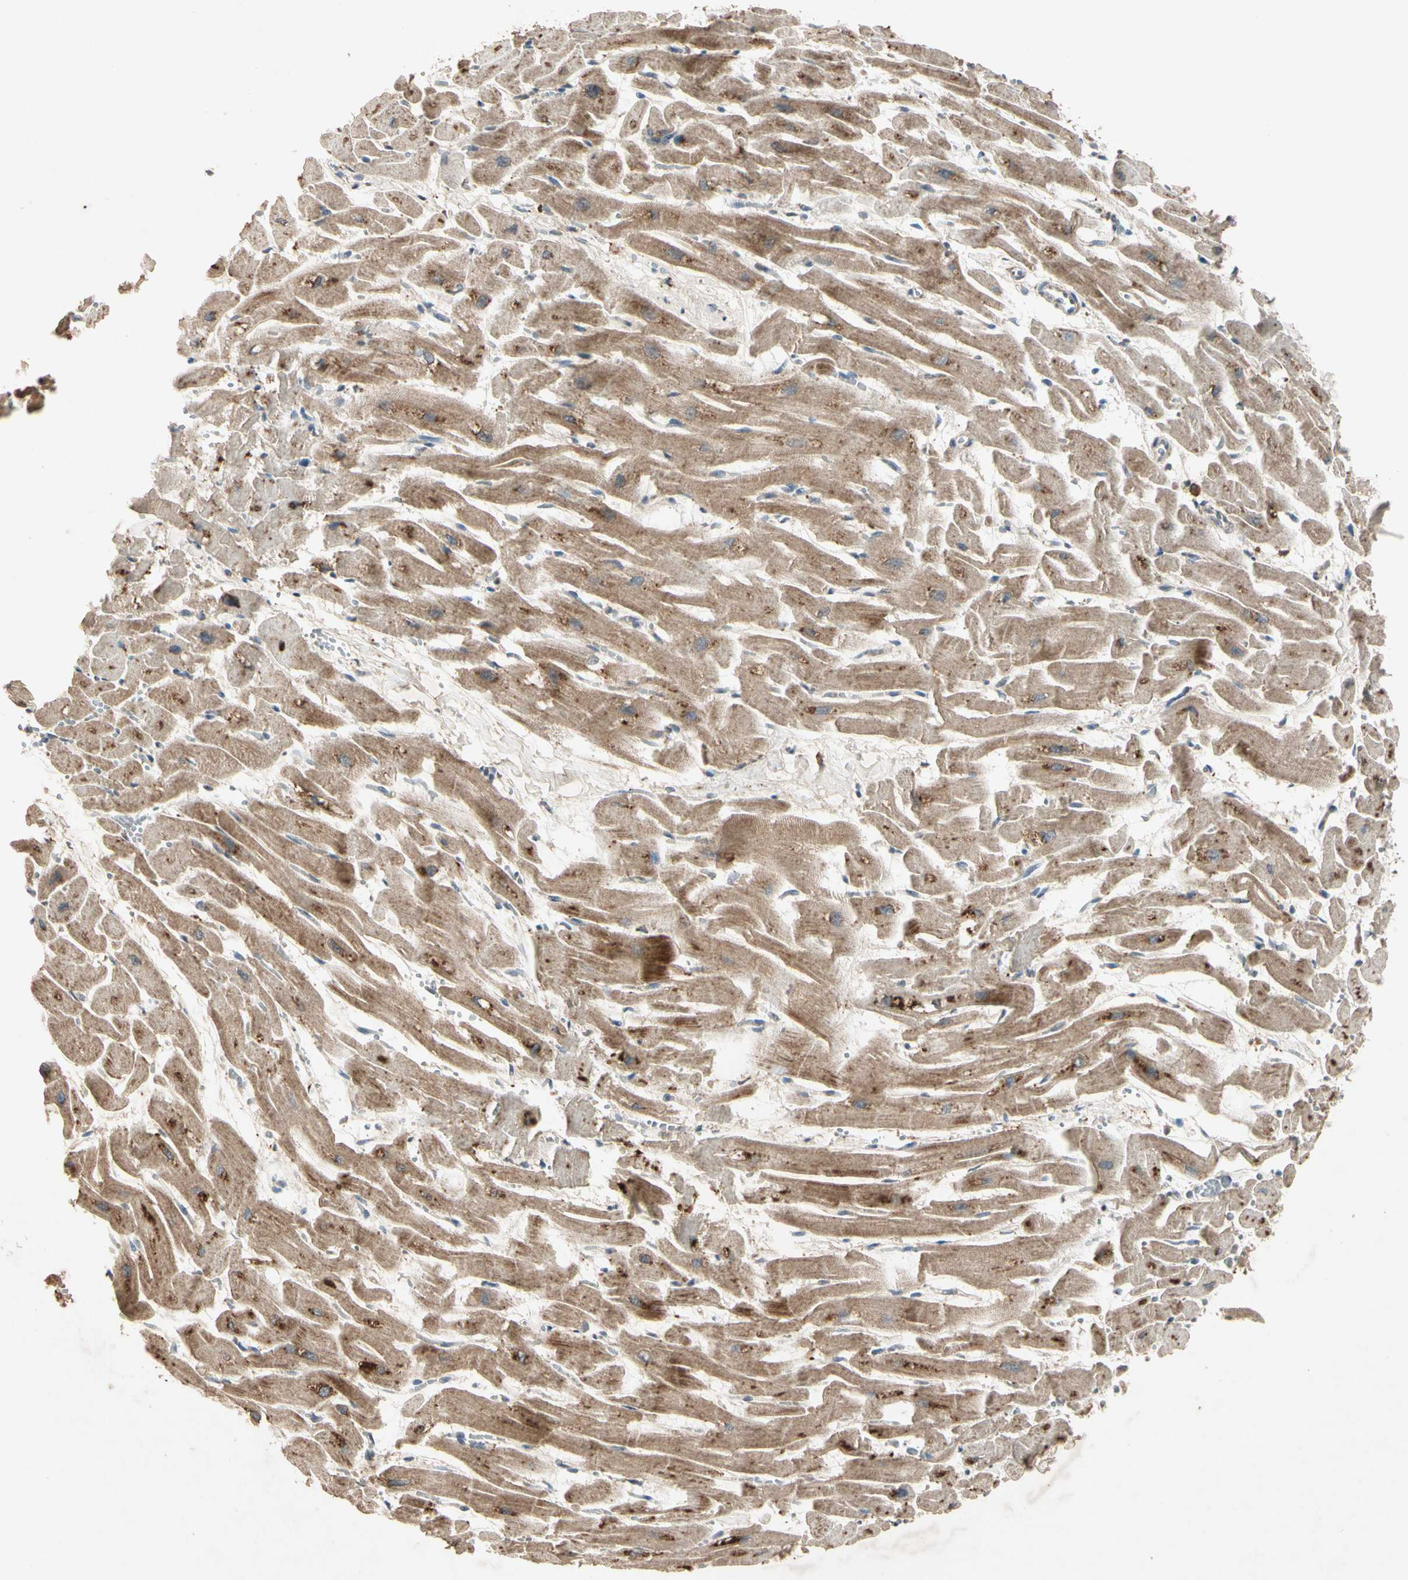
{"staining": {"intensity": "moderate", "quantity": ">75%", "location": "cytoplasmic/membranous"}, "tissue": "heart muscle", "cell_type": "Cardiomyocytes", "image_type": "normal", "snomed": [{"axis": "morphology", "description": "Normal tissue, NOS"}, {"axis": "topography", "description": "Heart"}], "caption": "IHC (DAB) staining of benign human heart muscle demonstrates moderate cytoplasmic/membranous protein positivity in about >75% of cardiomyocytes. (brown staining indicates protein expression, while blue staining denotes nuclei).", "gene": "GPLD1", "patient": {"sex": "female", "age": 19}}